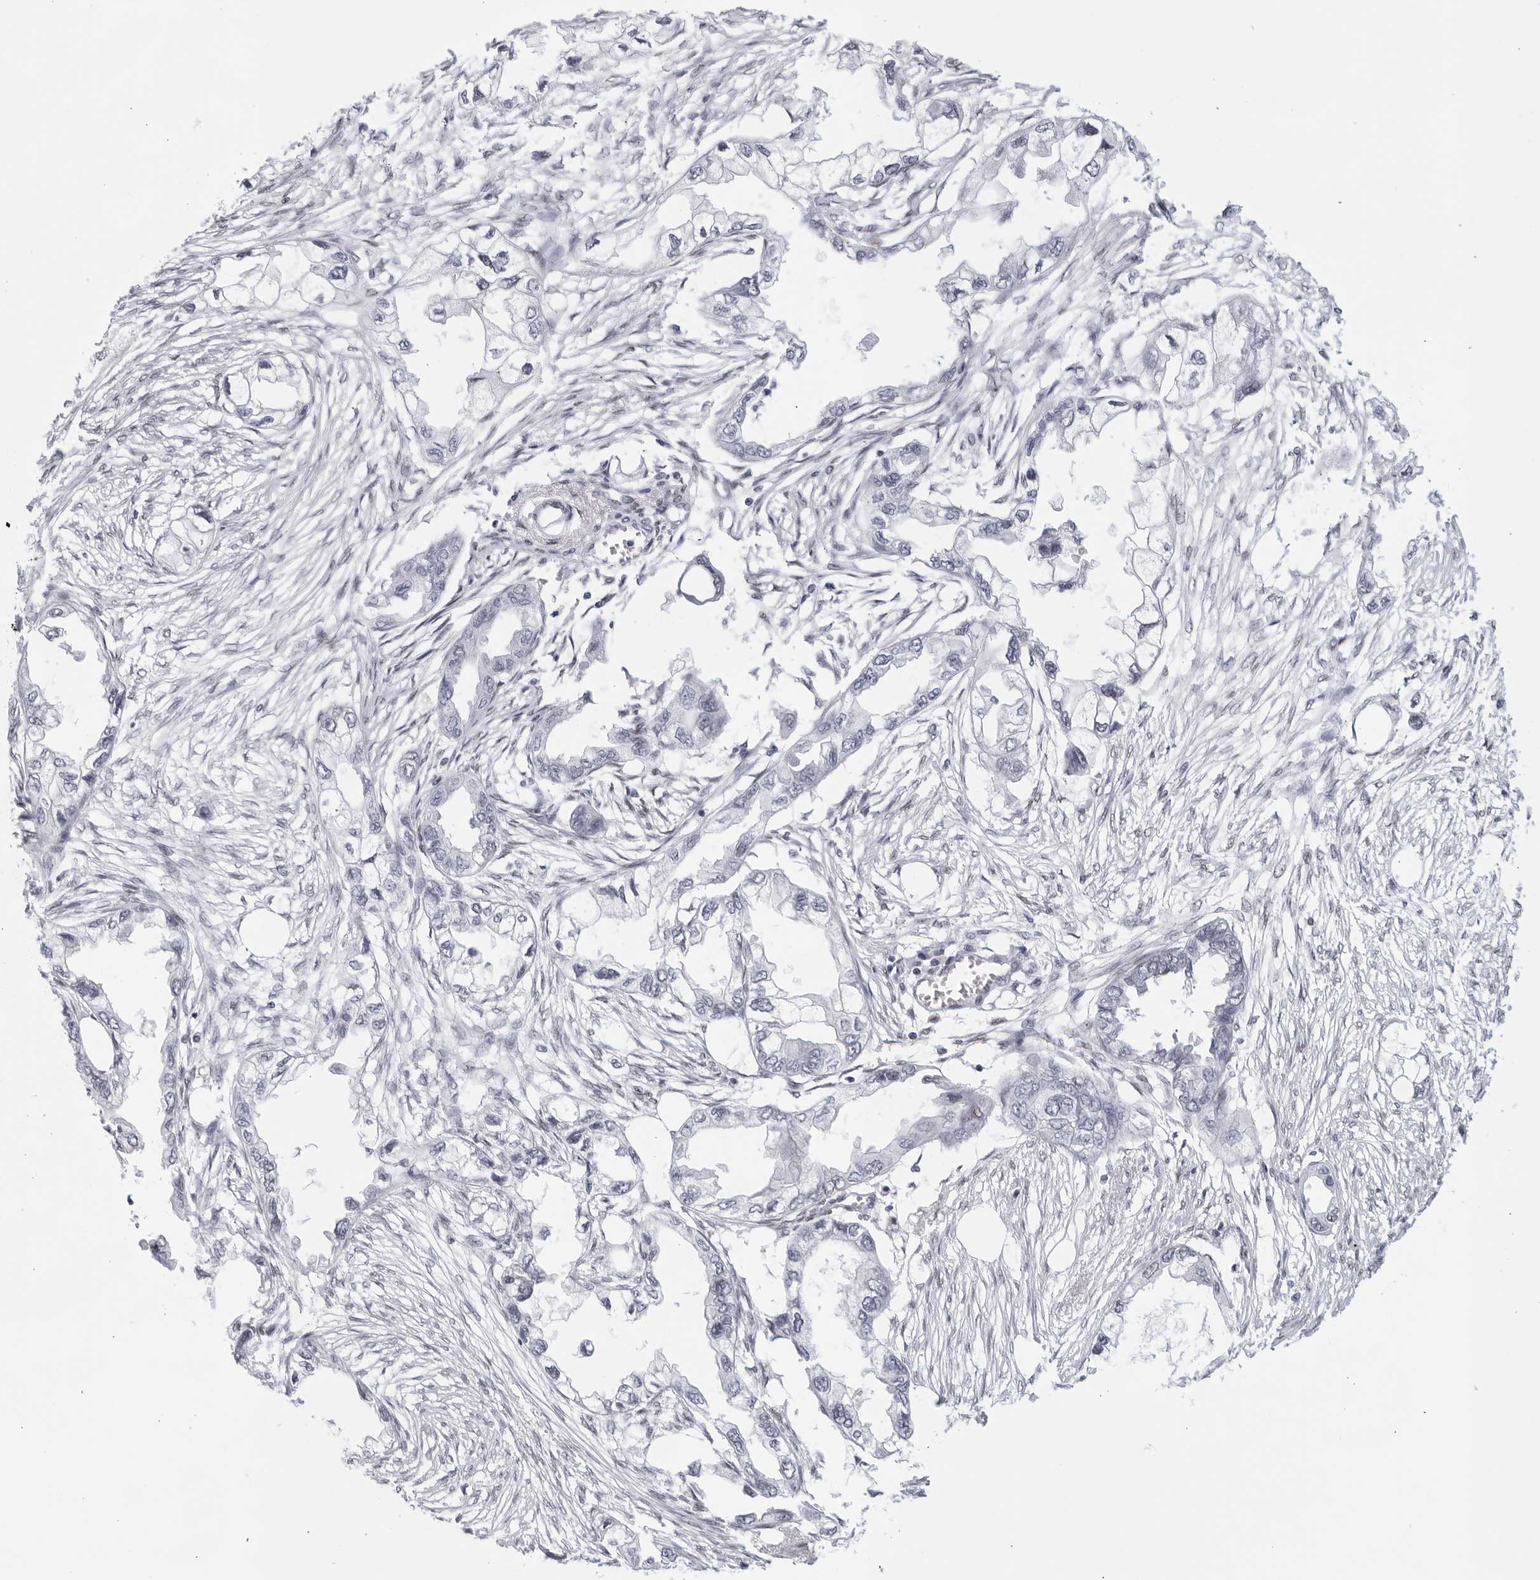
{"staining": {"intensity": "negative", "quantity": "none", "location": "none"}, "tissue": "endometrial cancer", "cell_type": "Tumor cells", "image_type": "cancer", "snomed": [{"axis": "morphology", "description": "Adenocarcinoma, NOS"}, {"axis": "morphology", "description": "Adenocarcinoma, metastatic, NOS"}, {"axis": "topography", "description": "Adipose tissue"}, {"axis": "topography", "description": "Endometrium"}], "caption": "IHC histopathology image of endometrial cancer (metastatic adenocarcinoma) stained for a protein (brown), which exhibits no expression in tumor cells. (Stains: DAB immunohistochemistry (IHC) with hematoxylin counter stain, Microscopy: brightfield microscopy at high magnification).", "gene": "HP1BP3", "patient": {"sex": "female", "age": 67}}